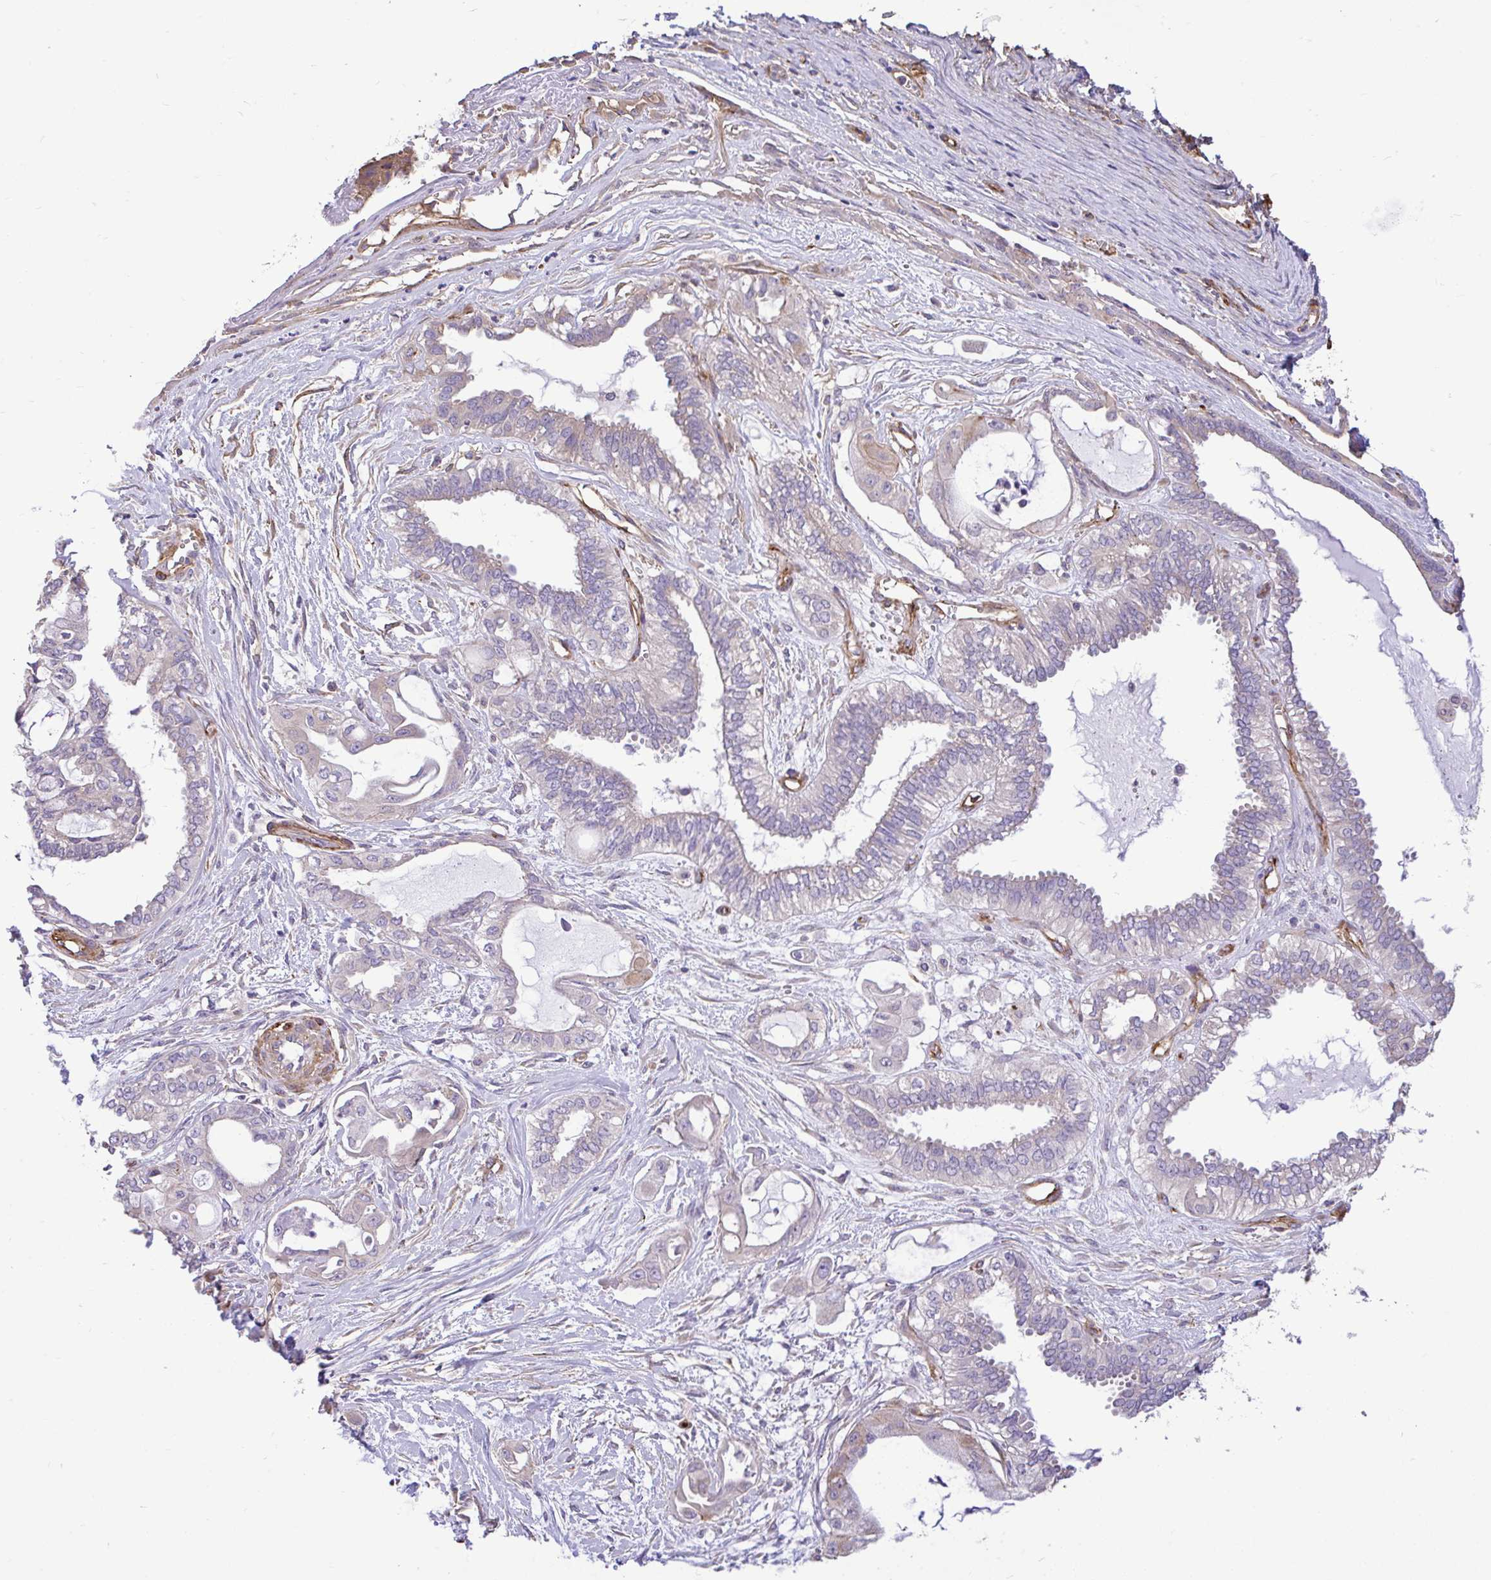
{"staining": {"intensity": "negative", "quantity": "none", "location": "none"}, "tissue": "ovarian cancer", "cell_type": "Tumor cells", "image_type": "cancer", "snomed": [{"axis": "morphology", "description": "Carcinoma, NOS"}, {"axis": "morphology", "description": "Carcinoma, endometroid"}, {"axis": "topography", "description": "Ovary"}], "caption": "This image is of ovarian cancer (carcinoma) stained with immunohistochemistry (IHC) to label a protein in brown with the nuclei are counter-stained blue. There is no expression in tumor cells. (DAB IHC, high magnification).", "gene": "PTPRK", "patient": {"sex": "female", "age": 50}}